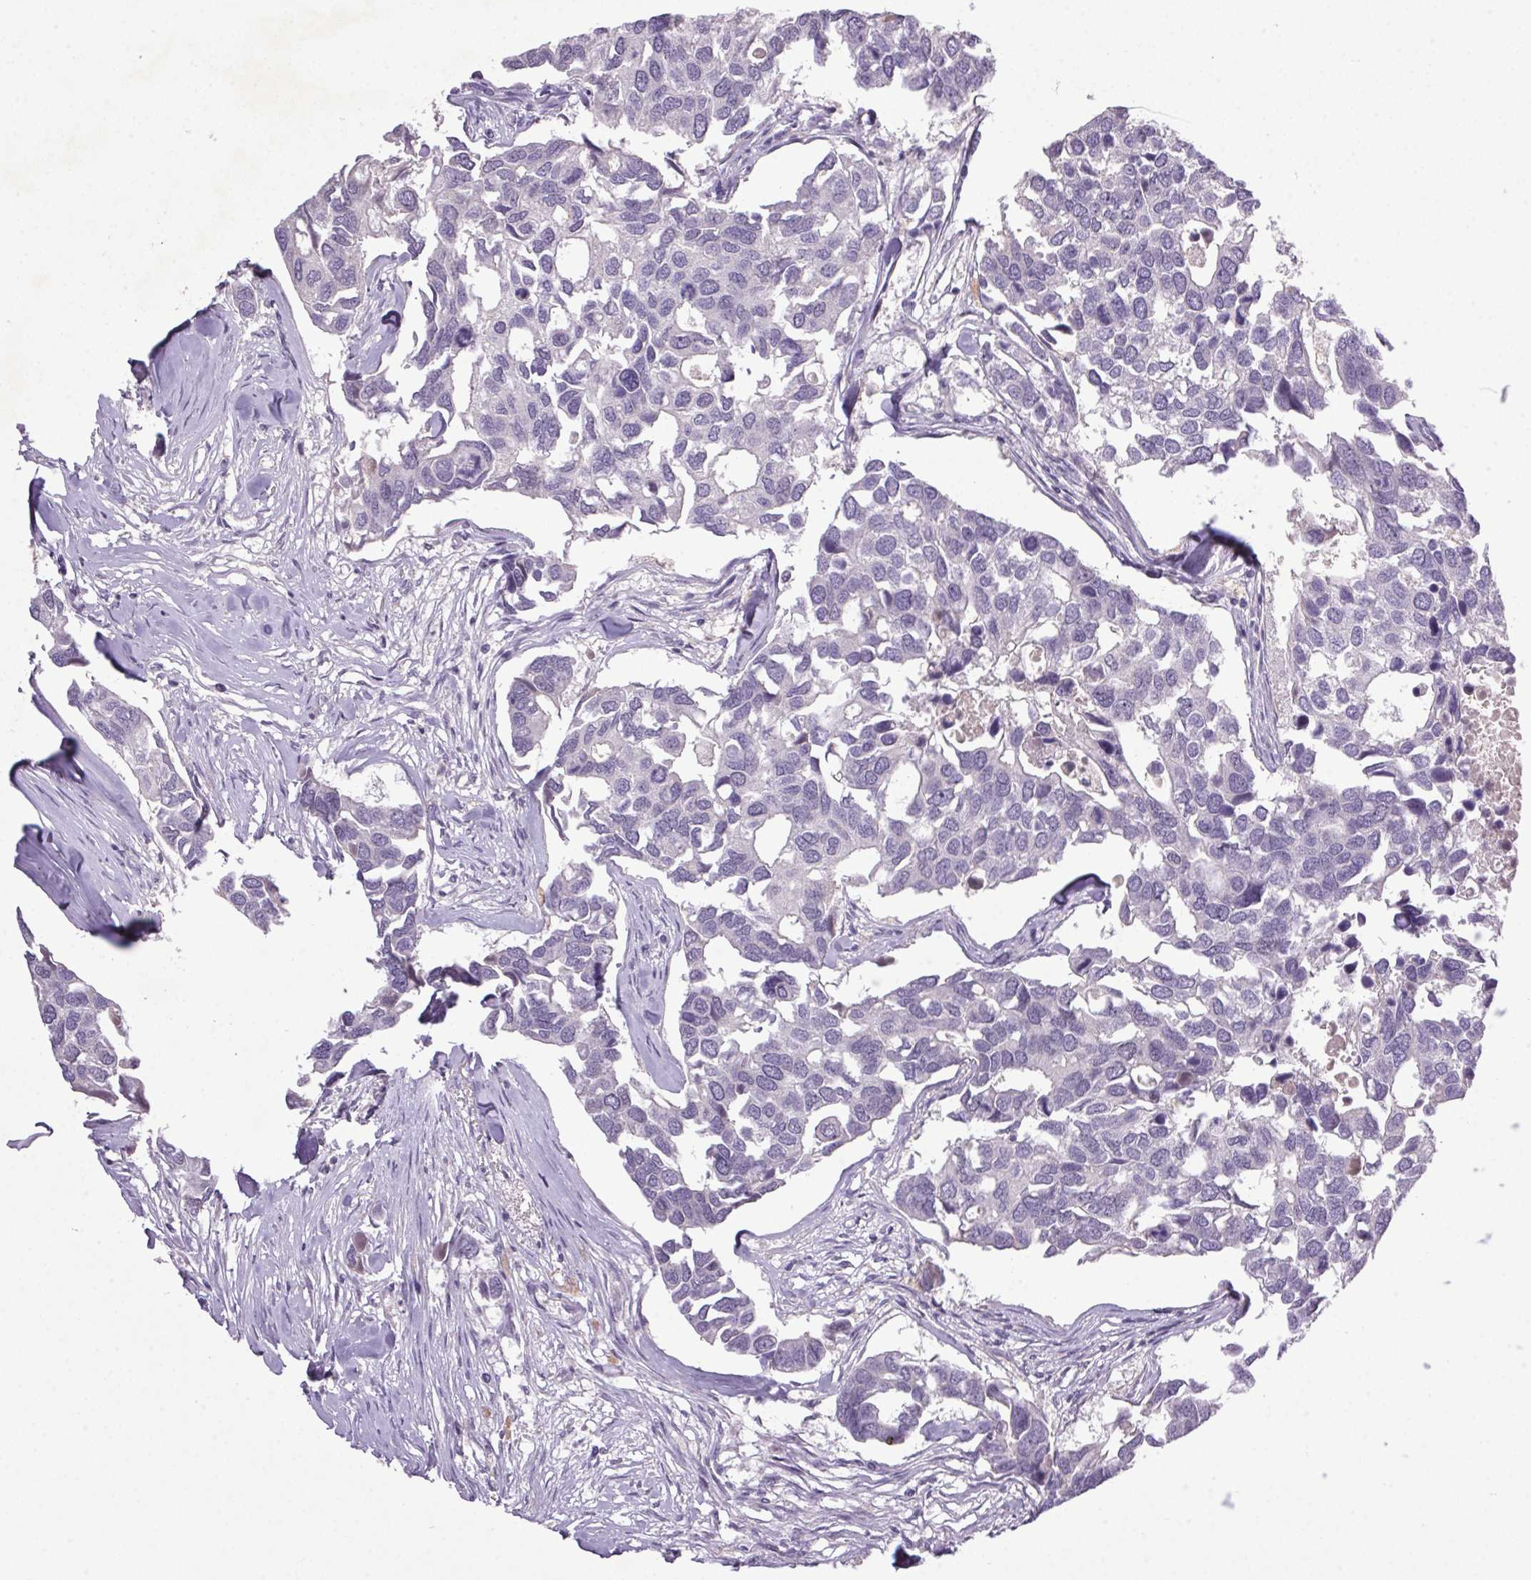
{"staining": {"intensity": "negative", "quantity": "none", "location": "none"}, "tissue": "breast cancer", "cell_type": "Tumor cells", "image_type": "cancer", "snomed": [{"axis": "morphology", "description": "Duct carcinoma"}, {"axis": "topography", "description": "Breast"}], "caption": "This is an immunohistochemistry photomicrograph of human breast cancer. There is no positivity in tumor cells.", "gene": "TRDN", "patient": {"sex": "female", "age": 83}}